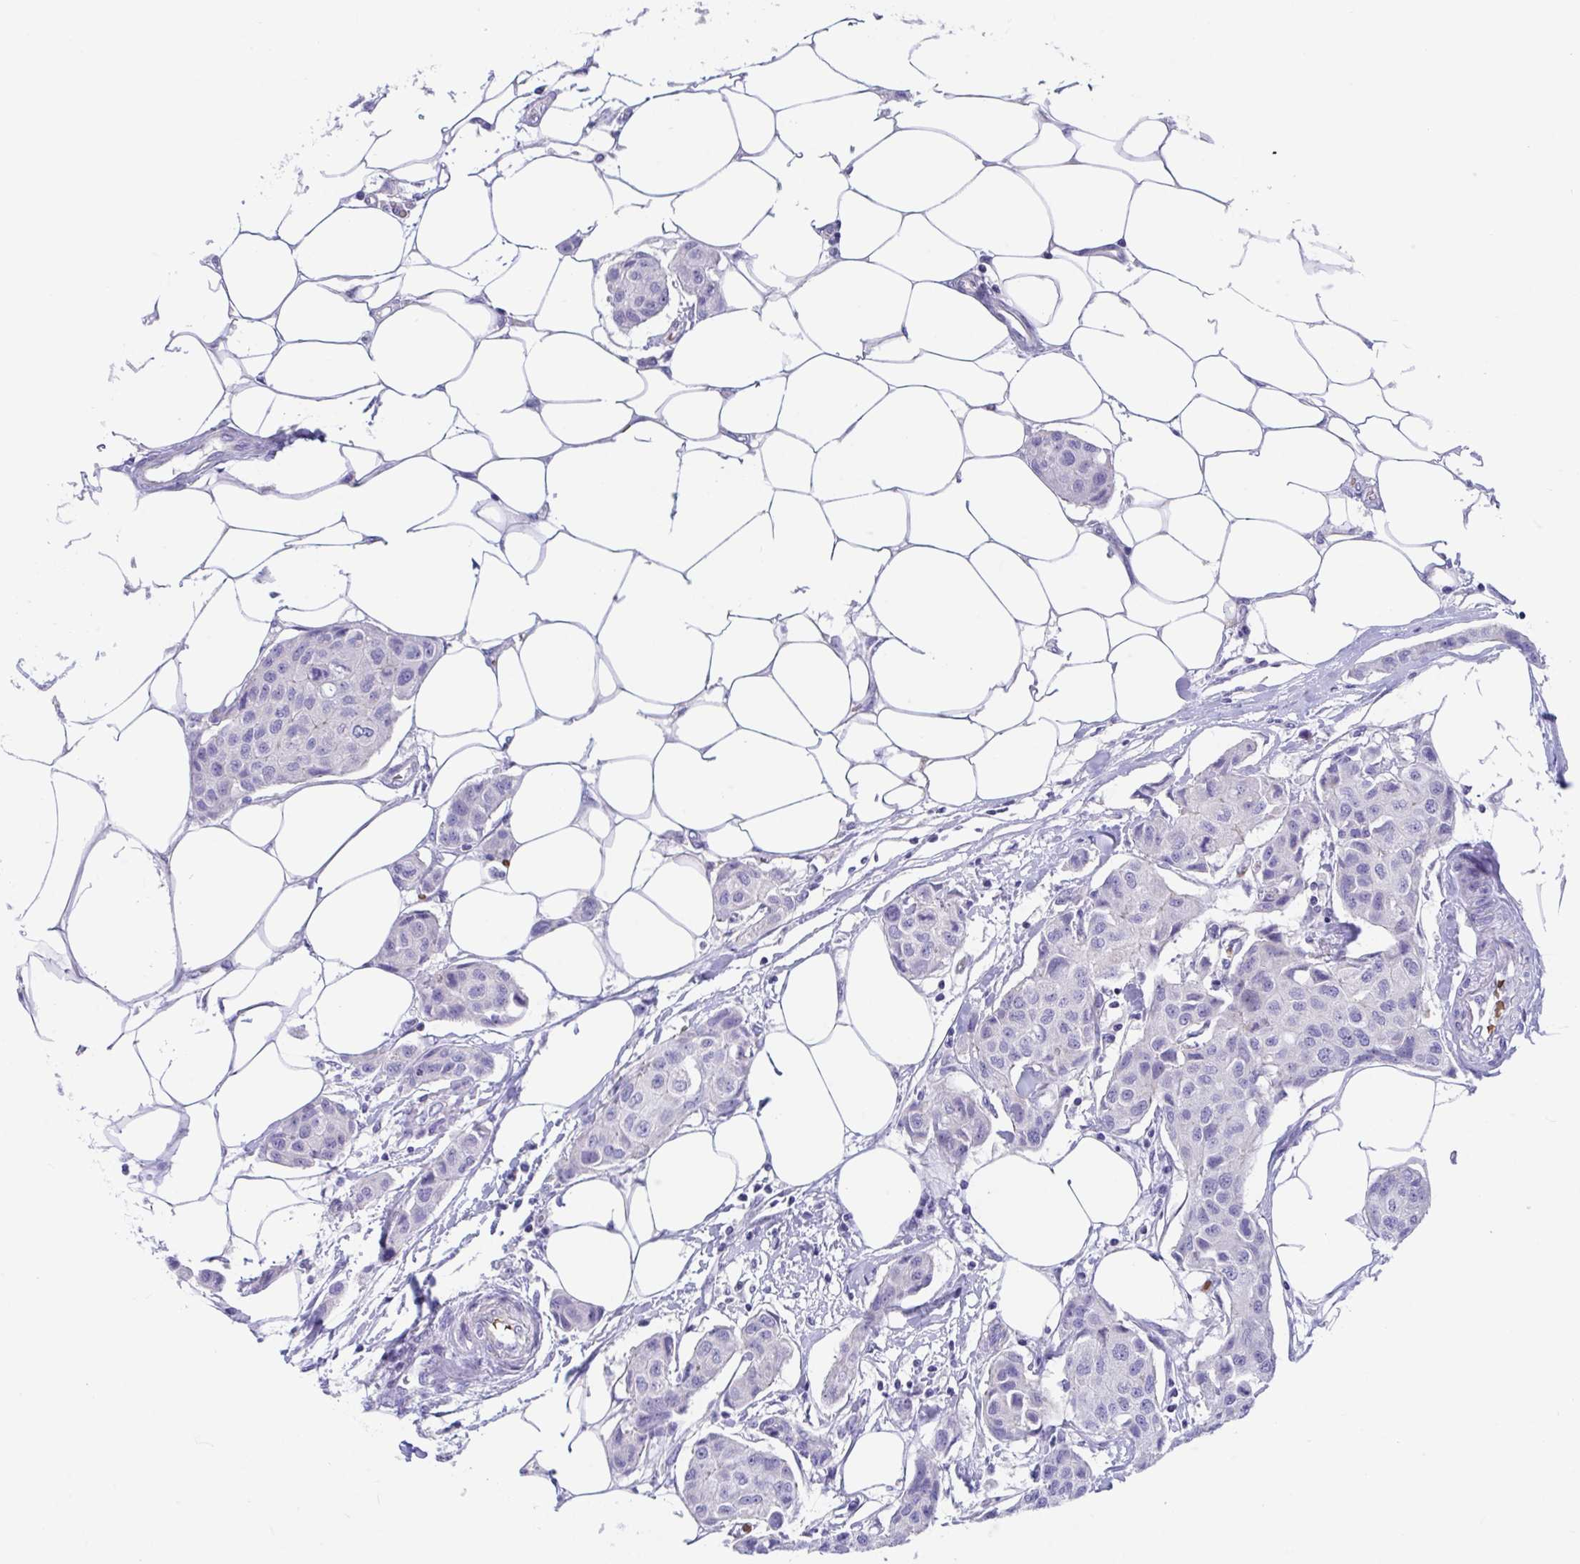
{"staining": {"intensity": "negative", "quantity": "none", "location": "none"}, "tissue": "breast cancer", "cell_type": "Tumor cells", "image_type": "cancer", "snomed": [{"axis": "morphology", "description": "Duct carcinoma"}, {"axis": "topography", "description": "Breast"}, {"axis": "topography", "description": "Lymph node"}], "caption": "DAB (3,3'-diaminobenzidine) immunohistochemical staining of breast infiltrating ductal carcinoma shows no significant expression in tumor cells.", "gene": "TTC30B", "patient": {"sex": "female", "age": 80}}